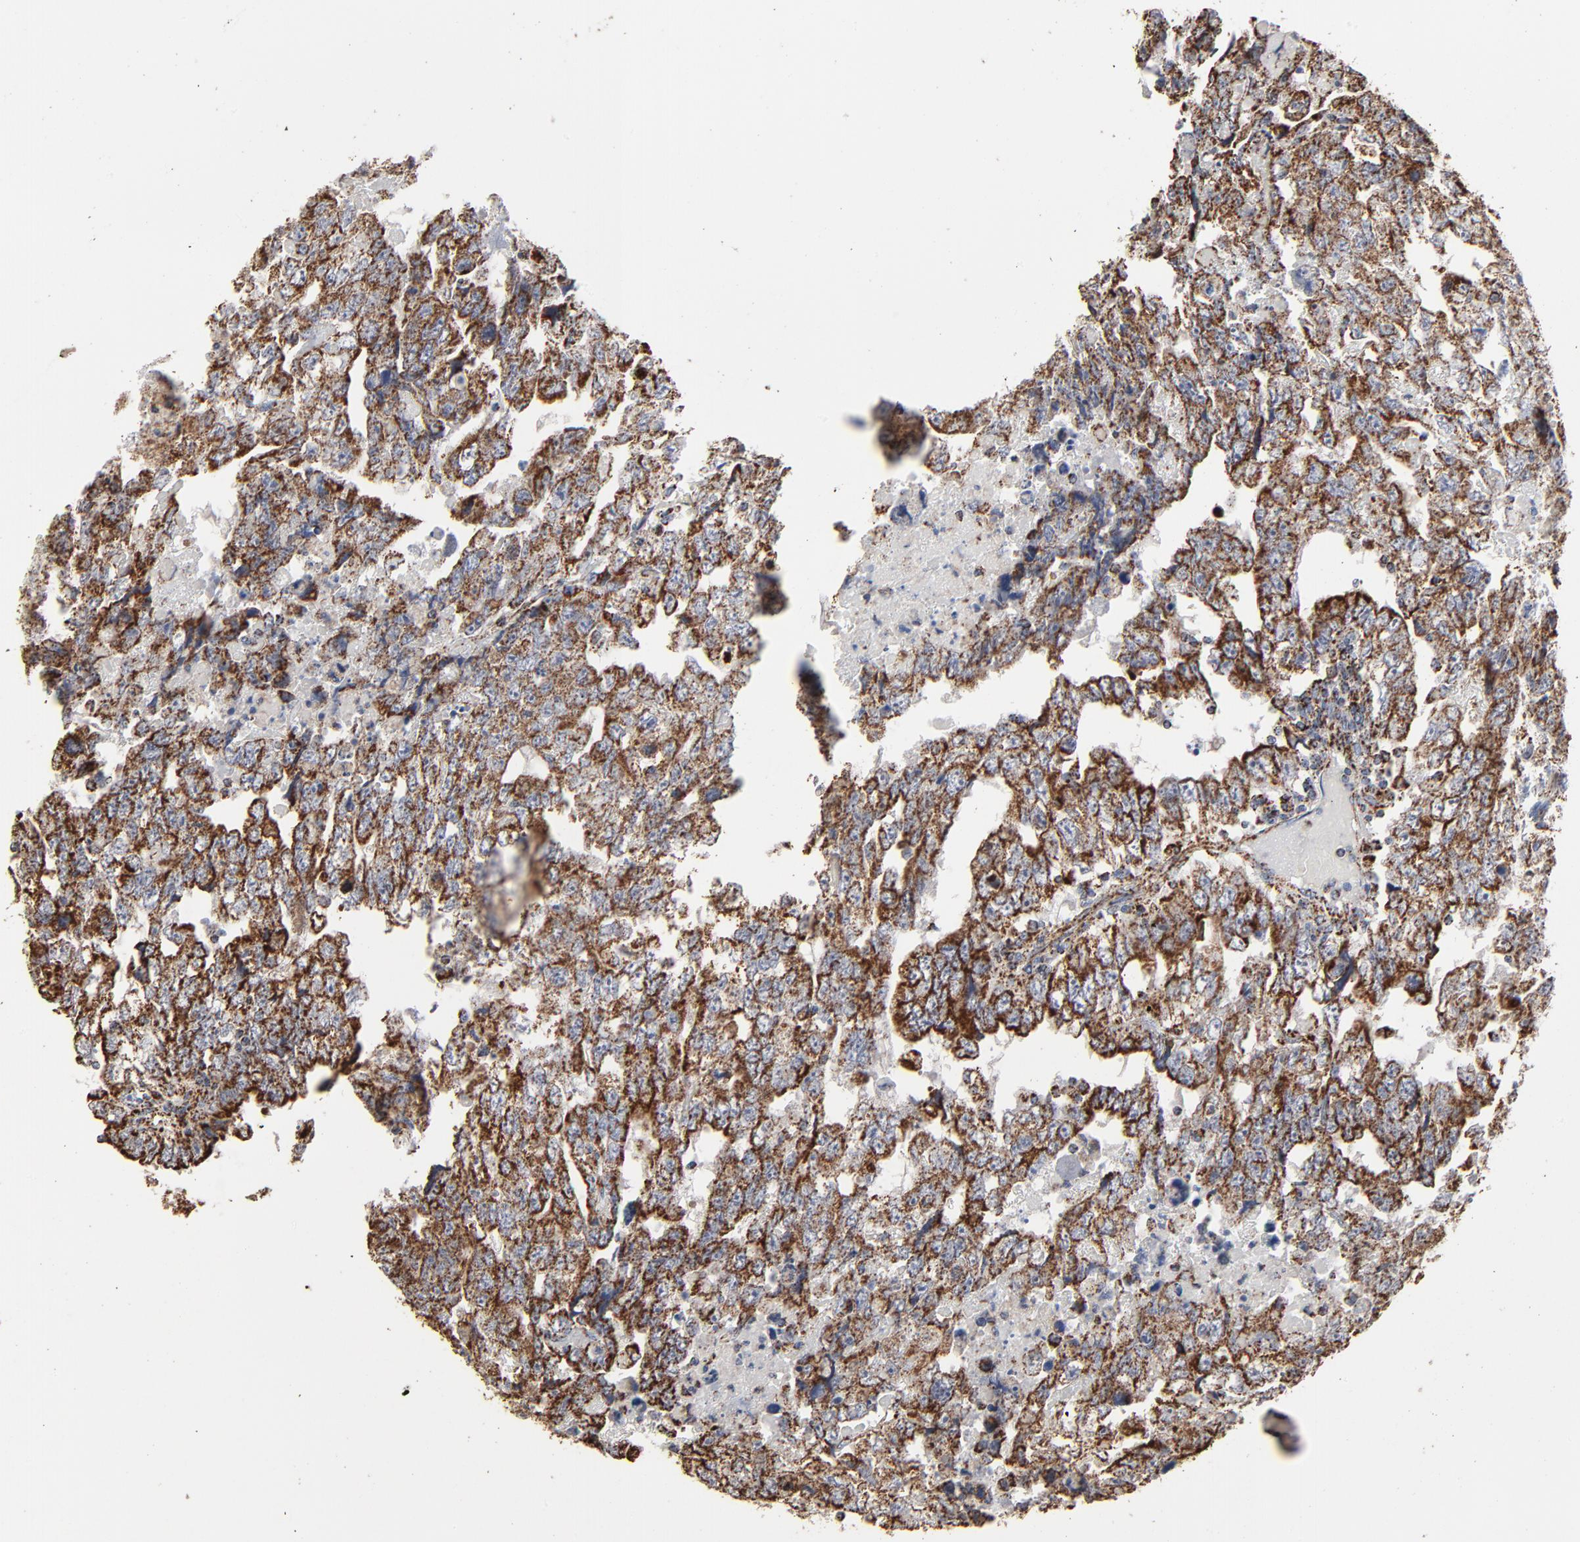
{"staining": {"intensity": "strong", "quantity": ">75%", "location": "cytoplasmic/membranous"}, "tissue": "testis cancer", "cell_type": "Tumor cells", "image_type": "cancer", "snomed": [{"axis": "morphology", "description": "Carcinoma, Embryonal, NOS"}, {"axis": "topography", "description": "Testis"}], "caption": "The image reveals staining of testis cancer (embryonal carcinoma), revealing strong cytoplasmic/membranous protein expression (brown color) within tumor cells.", "gene": "UQCRC1", "patient": {"sex": "male", "age": 36}}